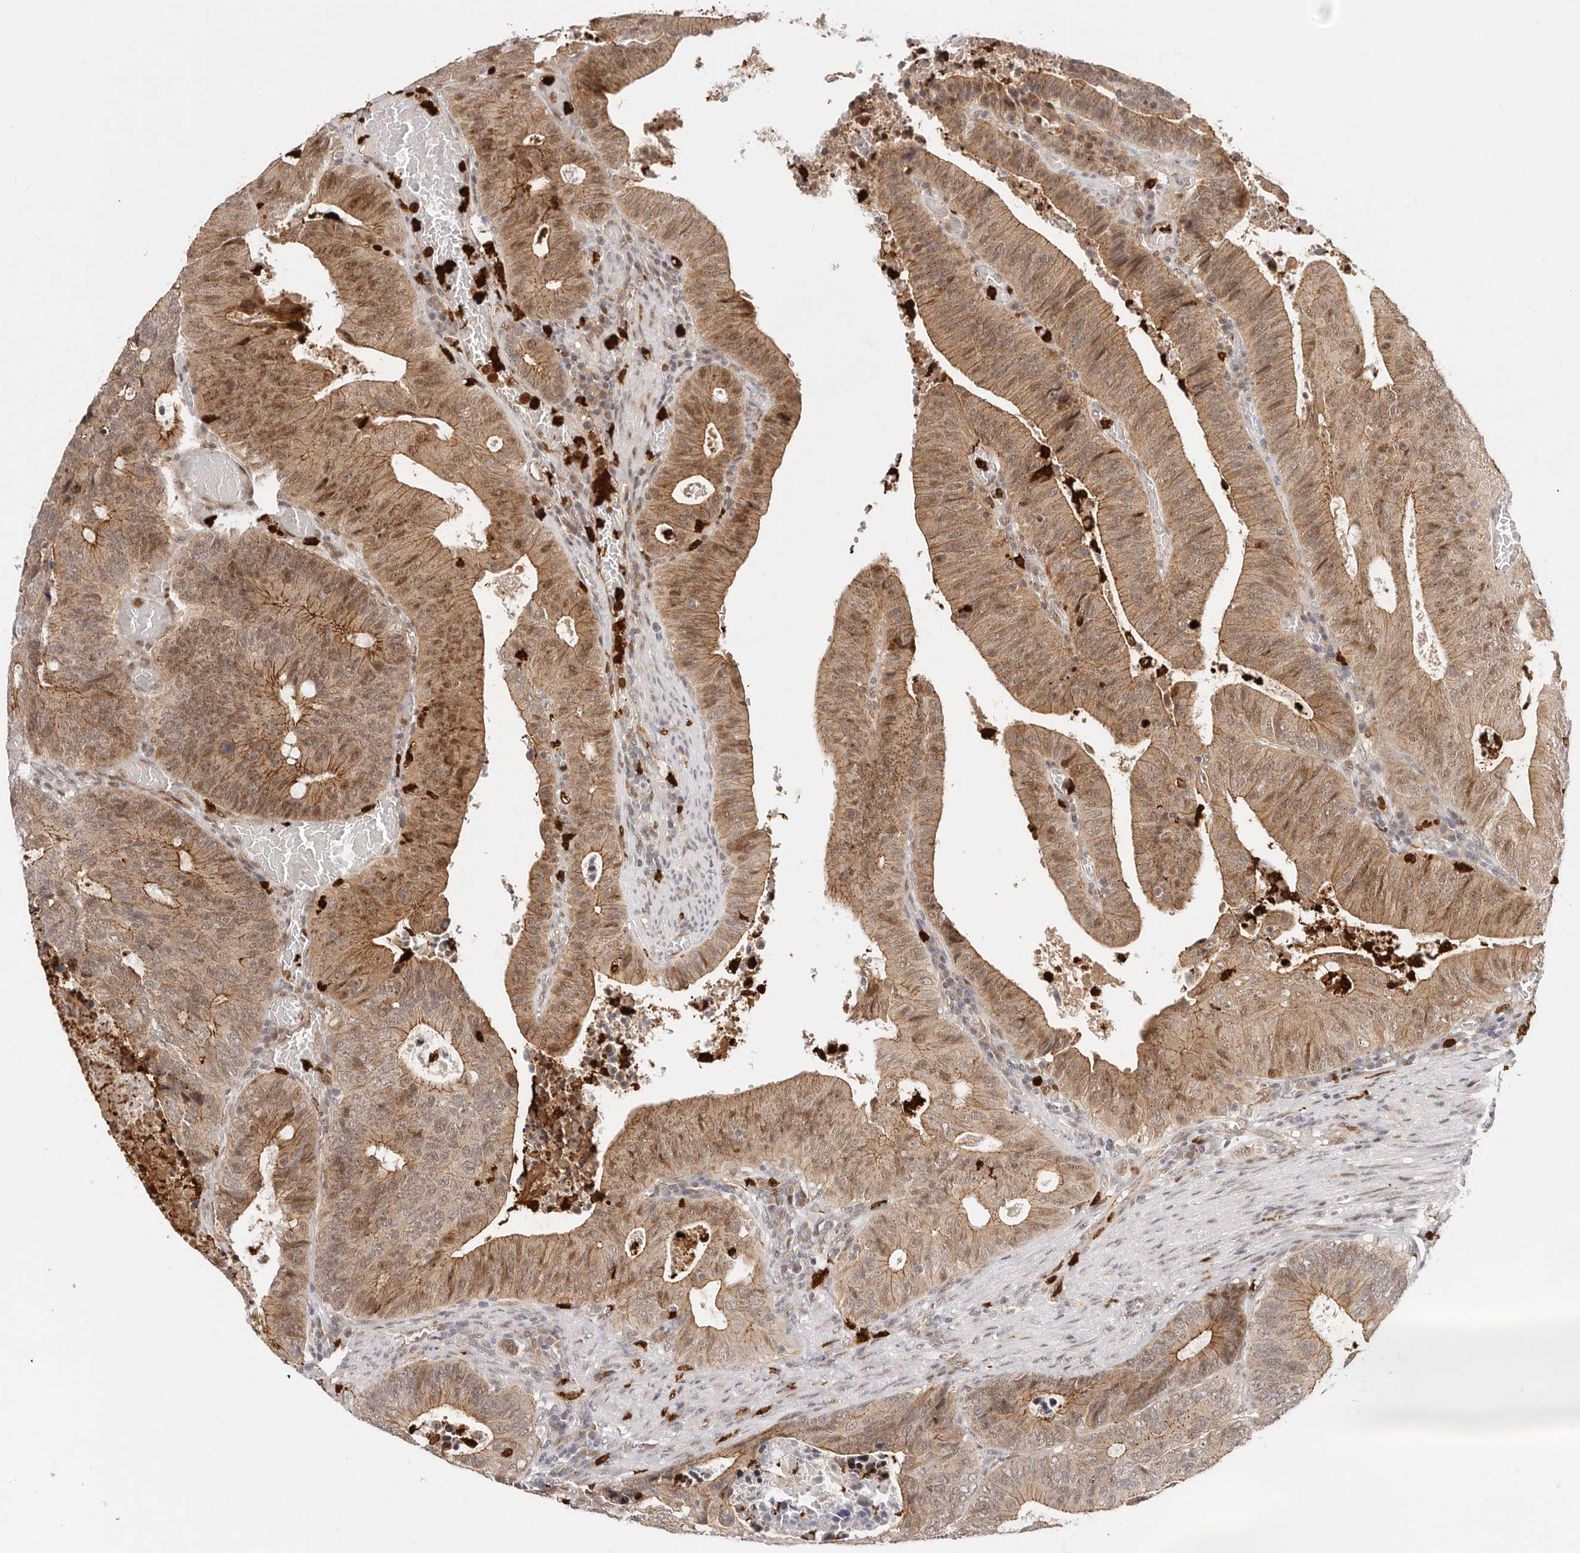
{"staining": {"intensity": "moderate", "quantity": ">75%", "location": "cytoplasmic/membranous,nuclear"}, "tissue": "colorectal cancer", "cell_type": "Tumor cells", "image_type": "cancer", "snomed": [{"axis": "morphology", "description": "Adenocarcinoma, NOS"}, {"axis": "topography", "description": "Colon"}], "caption": "Brown immunohistochemical staining in adenocarcinoma (colorectal) displays moderate cytoplasmic/membranous and nuclear staining in about >75% of tumor cells.", "gene": "AFDN", "patient": {"sex": "male", "age": 87}}